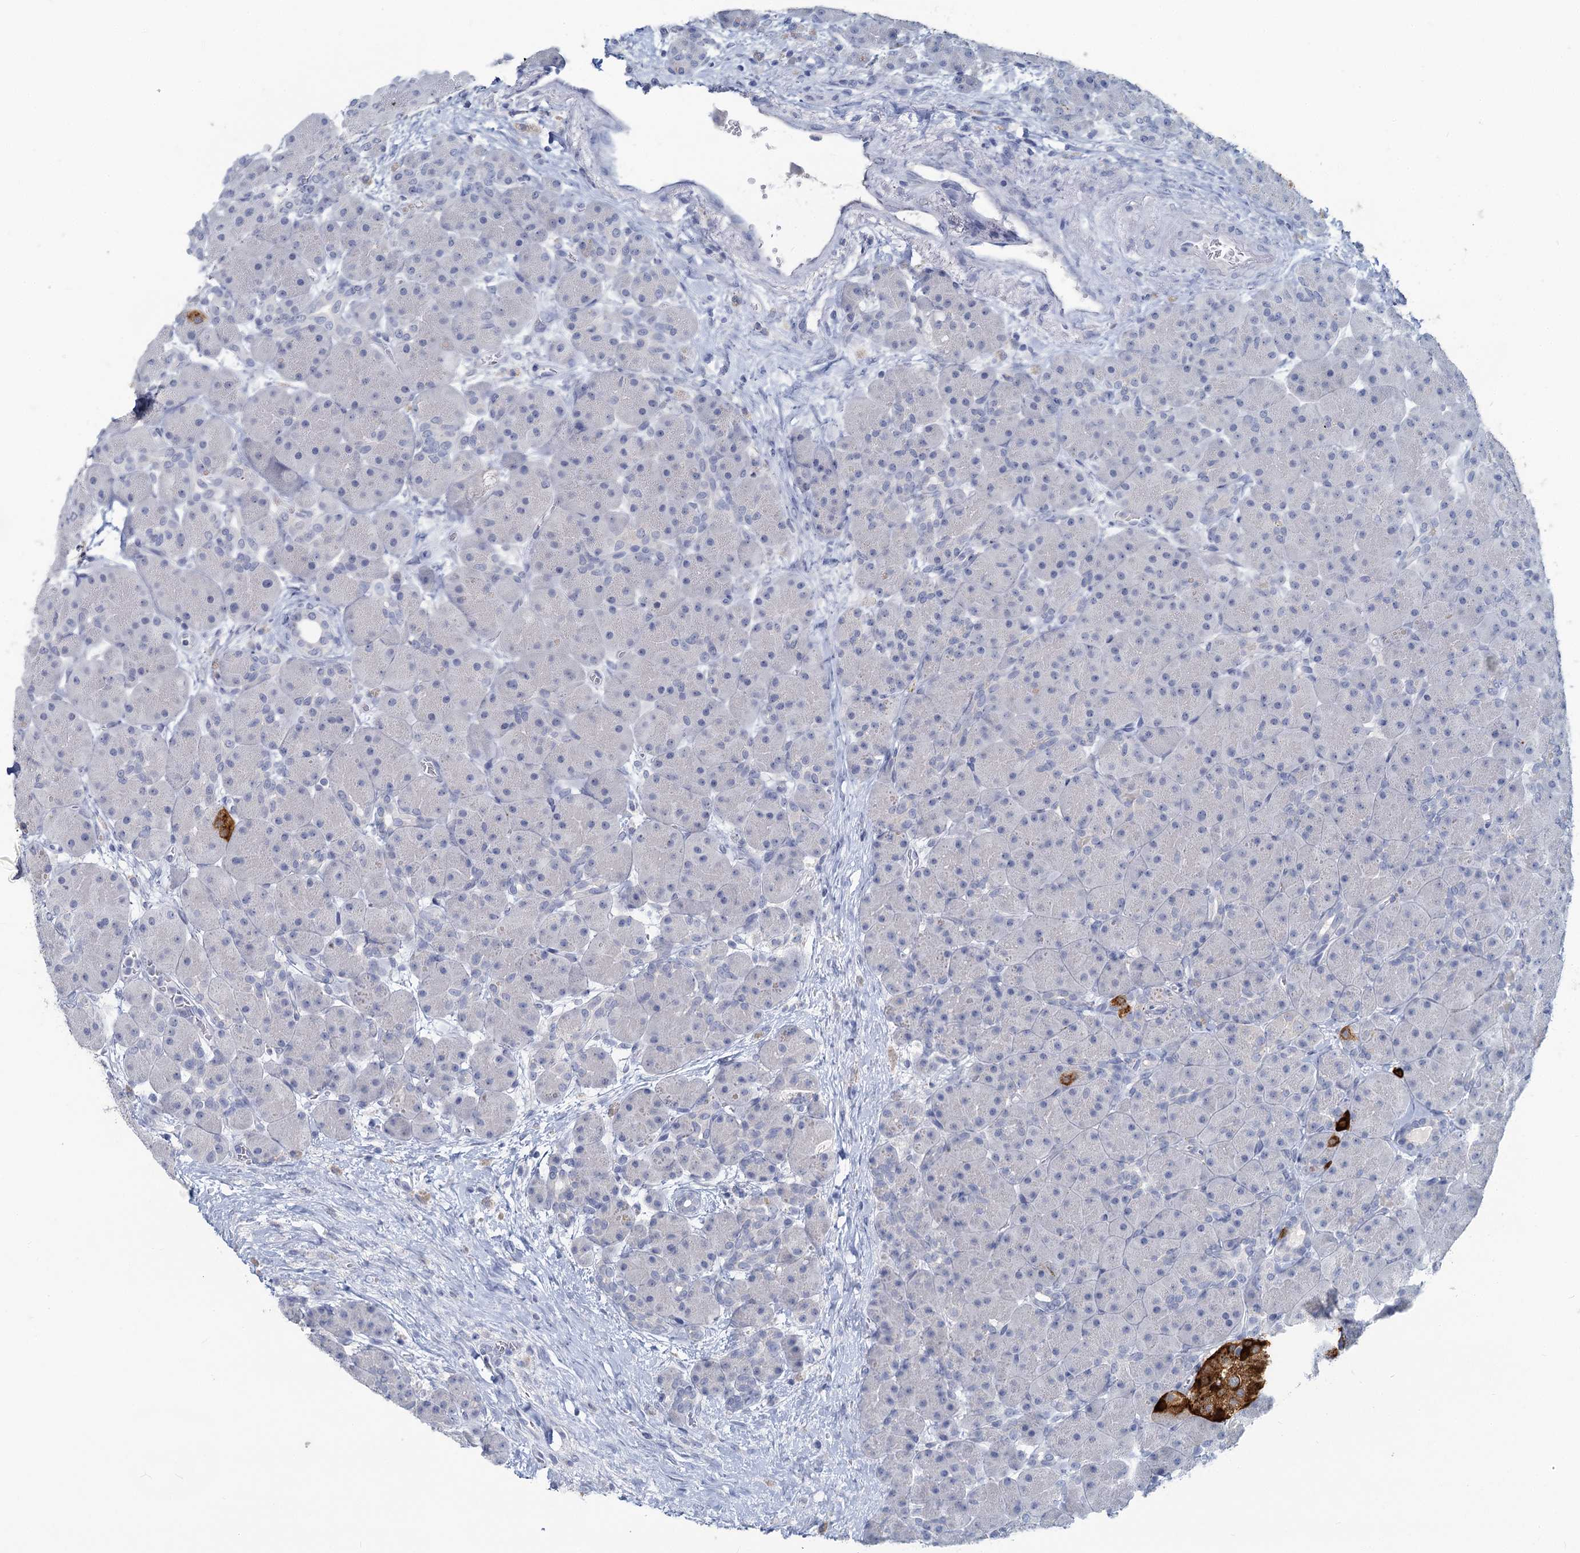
{"staining": {"intensity": "negative", "quantity": "none", "location": "none"}, "tissue": "pancreas", "cell_type": "Exocrine glandular cells", "image_type": "normal", "snomed": [{"axis": "morphology", "description": "Normal tissue, NOS"}, {"axis": "topography", "description": "Pancreas"}], "caption": "Image shows no protein staining in exocrine glandular cells of unremarkable pancreas.", "gene": "CHGA", "patient": {"sex": "male", "age": 66}}